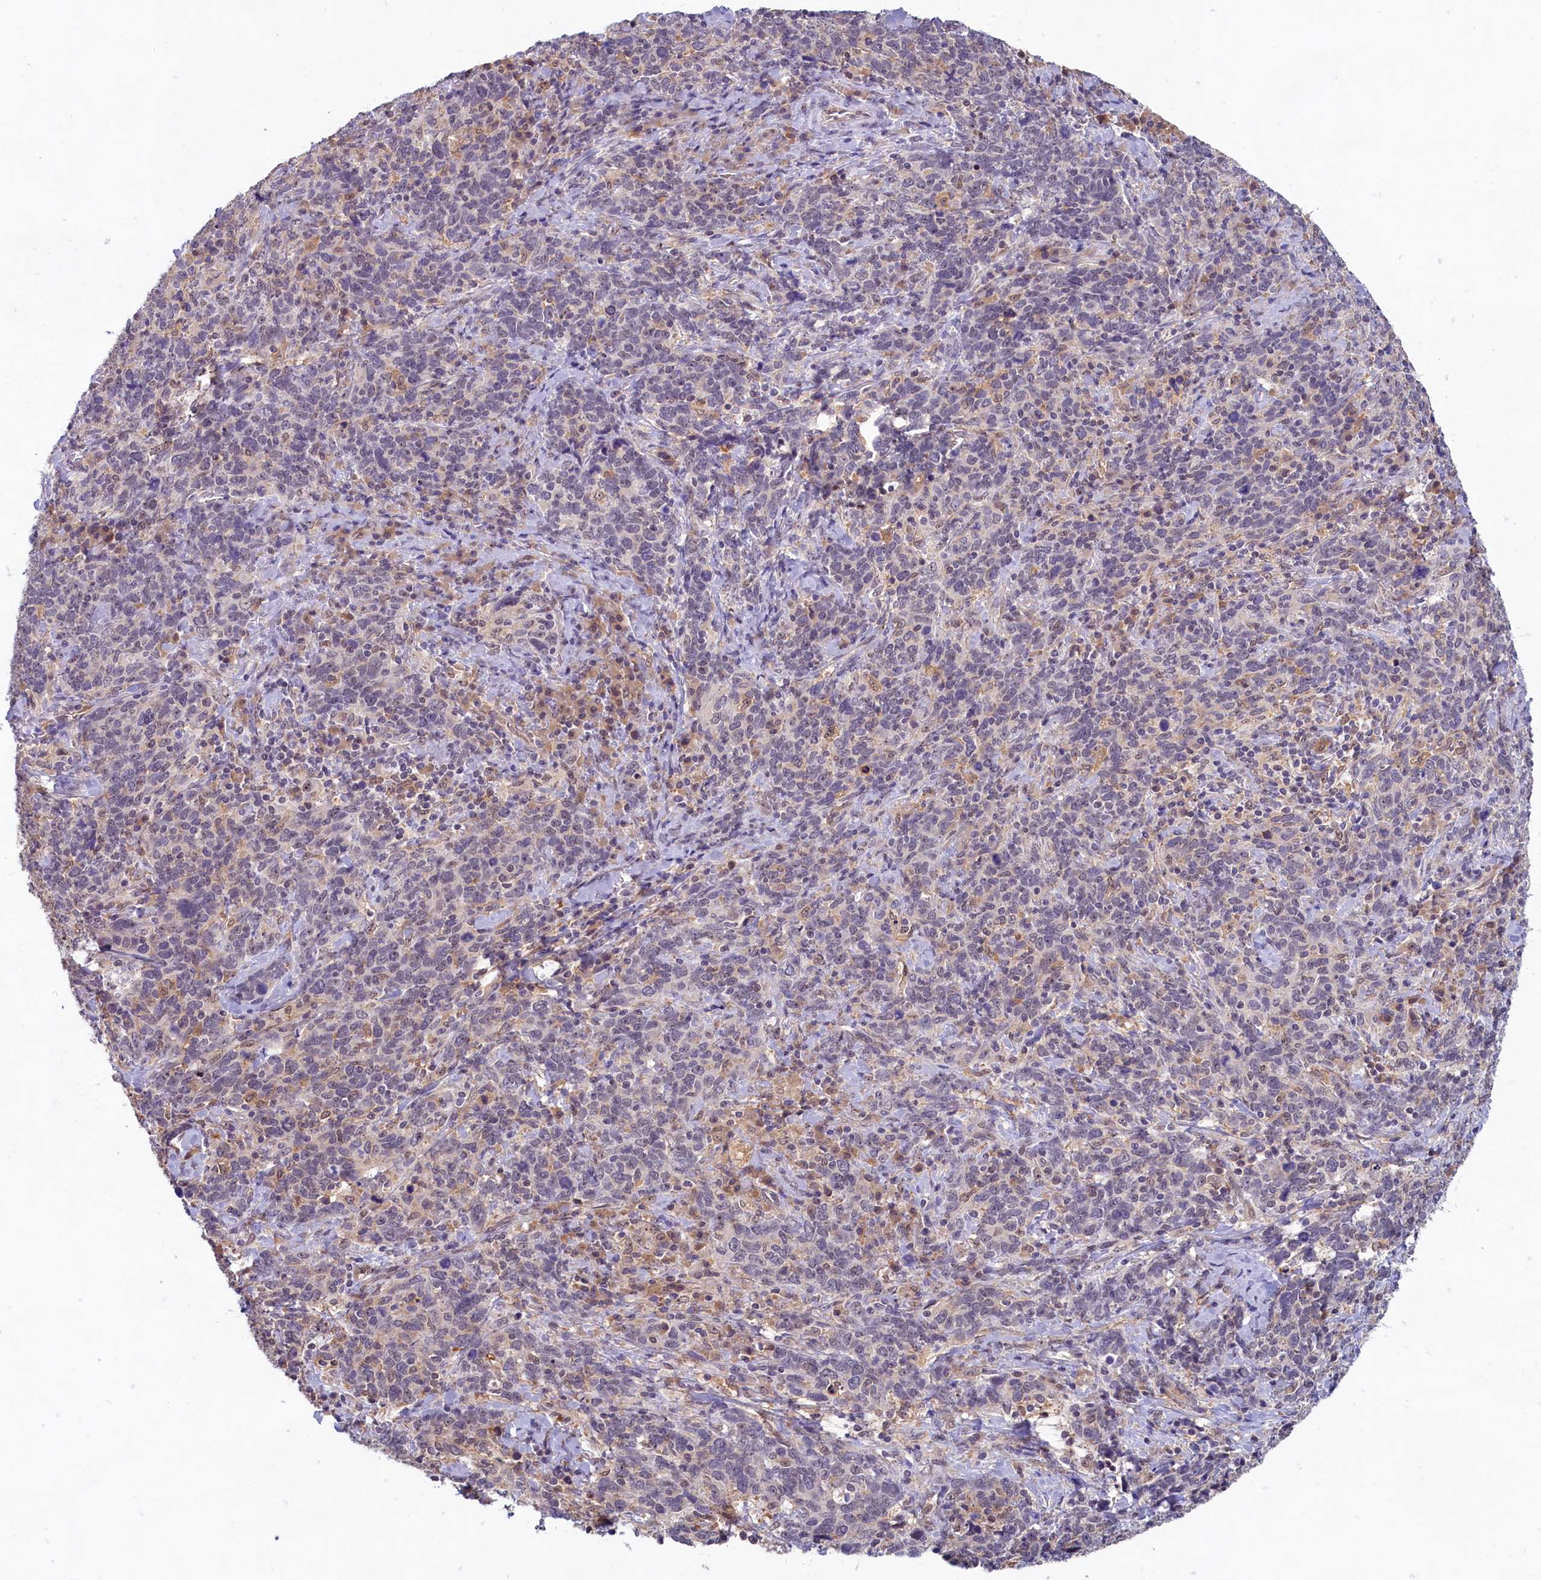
{"staining": {"intensity": "negative", "quantity": "none", "location": "none"}, "tissue": "cervical cancer", "cell_type": "Tumor cells", "image_type": "cancer", "snomed": [{"axis": "morphology", "description": "Squamous cell carcinoma, NOS"}, {"axis": "topography", "description": "Cervix"}], "caption": "Human squamous cell carcinoma (cervical) stained for a protein using IHC shows no expression in tumor cells.", "gene": "C1D", "patient": {"sex": "female", "age": 41}}